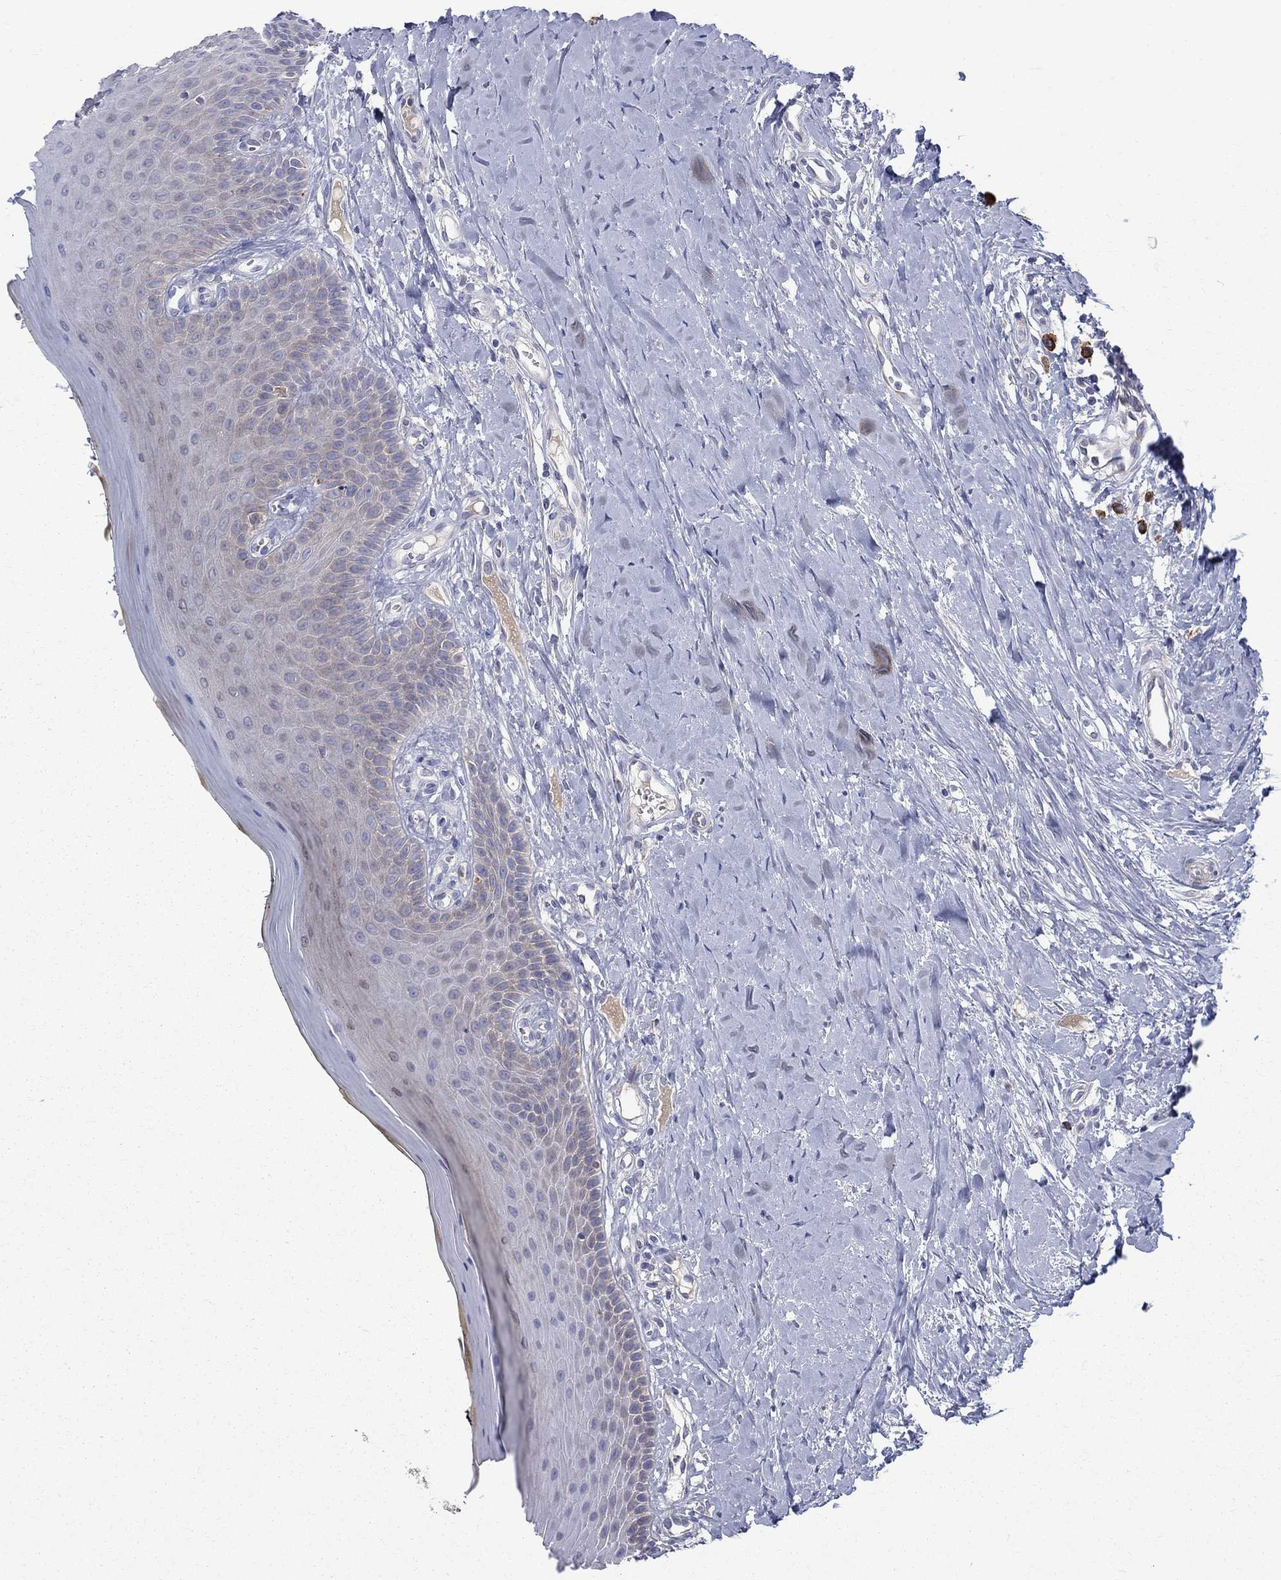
{"staining": {"intensity": "weak", "quantity": "25%-75%", "location": "cytoplasmic/membranous"}, "tissue": "oral mucosa", "cell_type": "Squamous epithelial cells", "image_type": "normal", "snomed": [{"axis": "morphology", "description": "Normal tissue, NOS"}, {"axis": "topography", "description": "Oral tissue"}], "caption": "Unremarkable oral mucosa exhibits weak cytoplasmic/membranous positivity in about 25%-75% of squamous epithelial cells, visualized by immunohistochemistry.", "gene": "ASNS", "patient": {"sex": "female", "age": 43}}